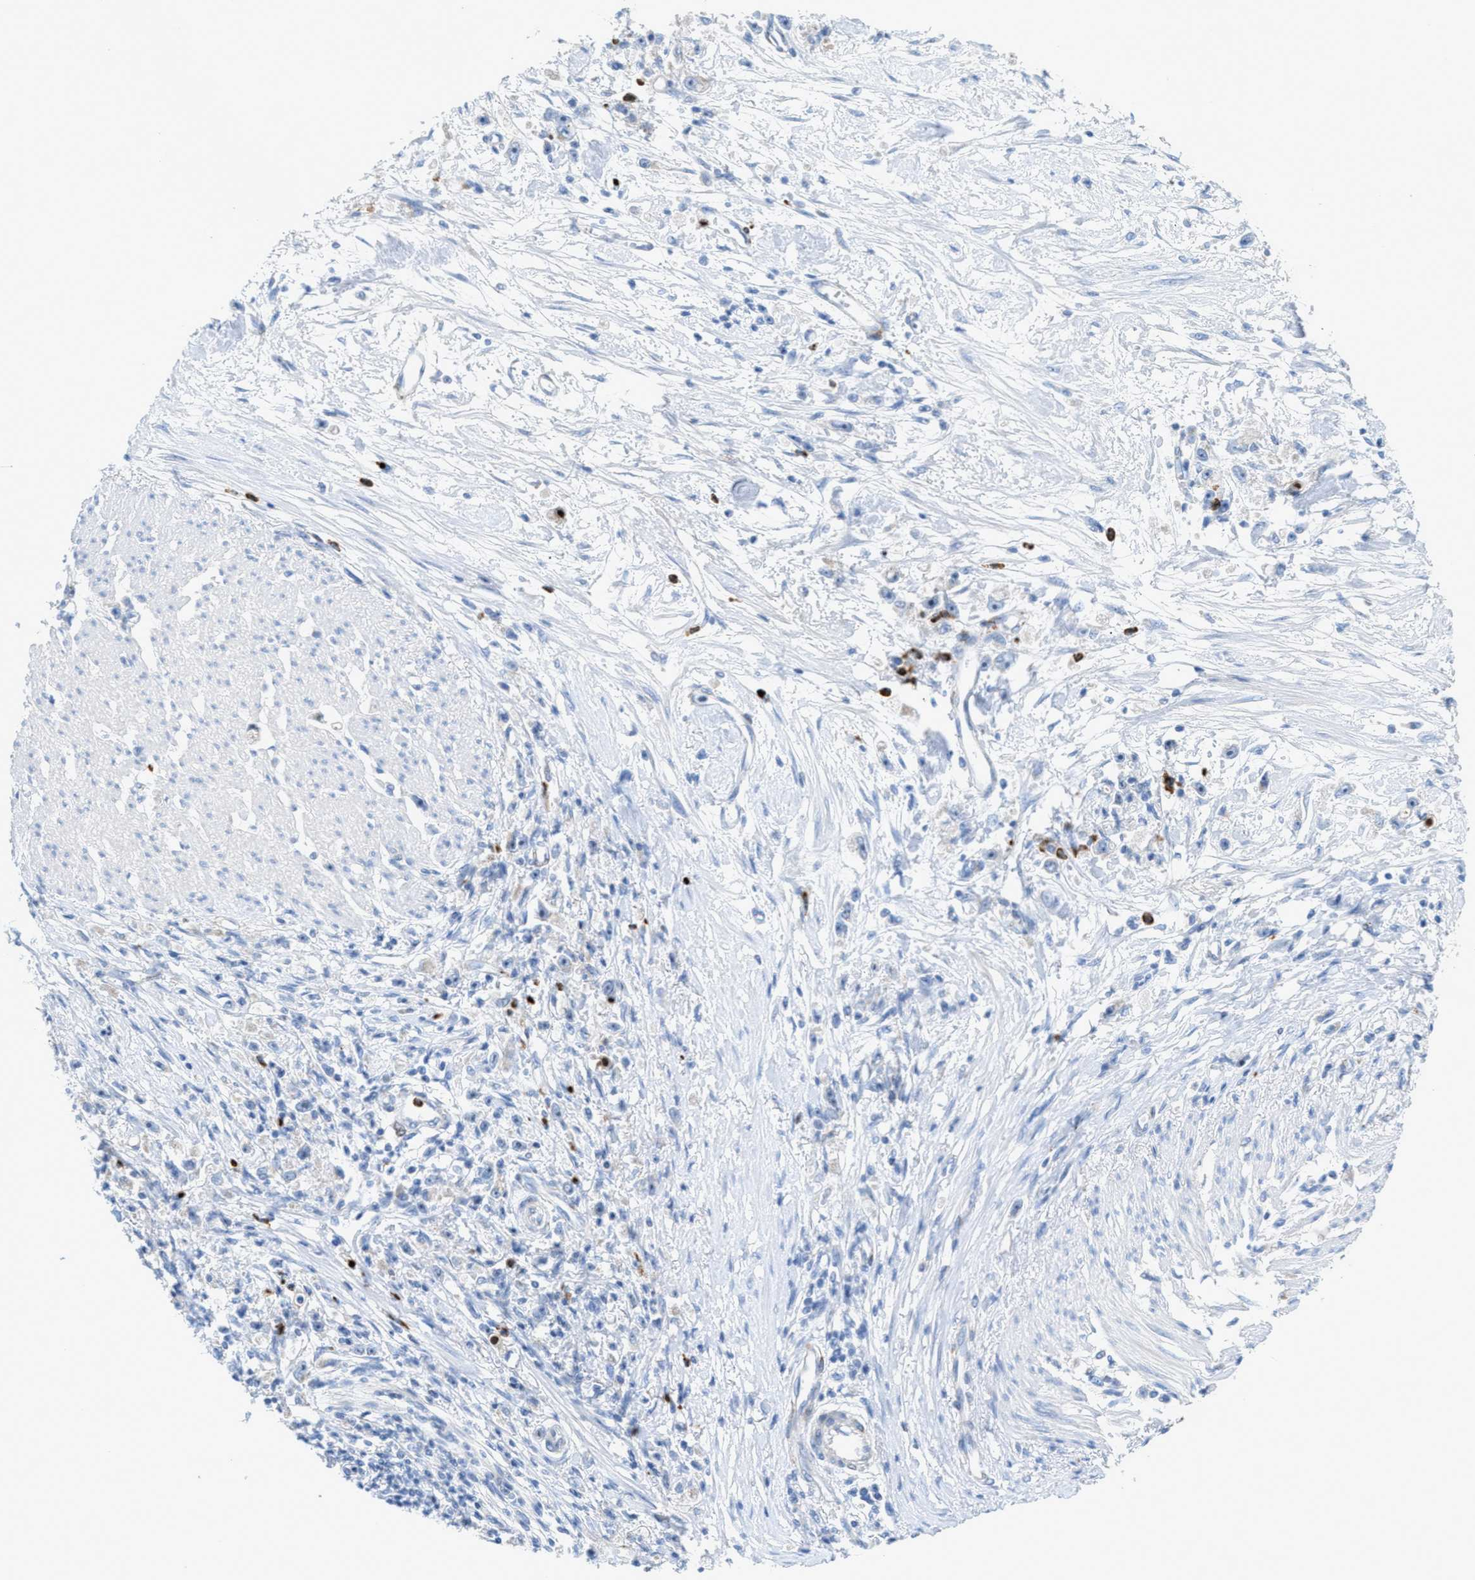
{"staining": {"intensity": "negative", "quantity": "none", "location": "none"}, "tissue": "stomach cancer", "cell_type": "Tumor cells", "image_type": "cancer", "snomed": [{"axis": "morphology", "description": "Adenocarcinoma, NOS"}, {"axis": "topography", "description": "Stomach"}], "caption": "This photomicrograph is of stomach adenocarcinoma stained with IHC to label a protein in brown with the nuclei are counter-stained blue. There is no staining in tumor cells.", "gene": "CMTM1", "patient": {"sex": "female", "age": 59}}